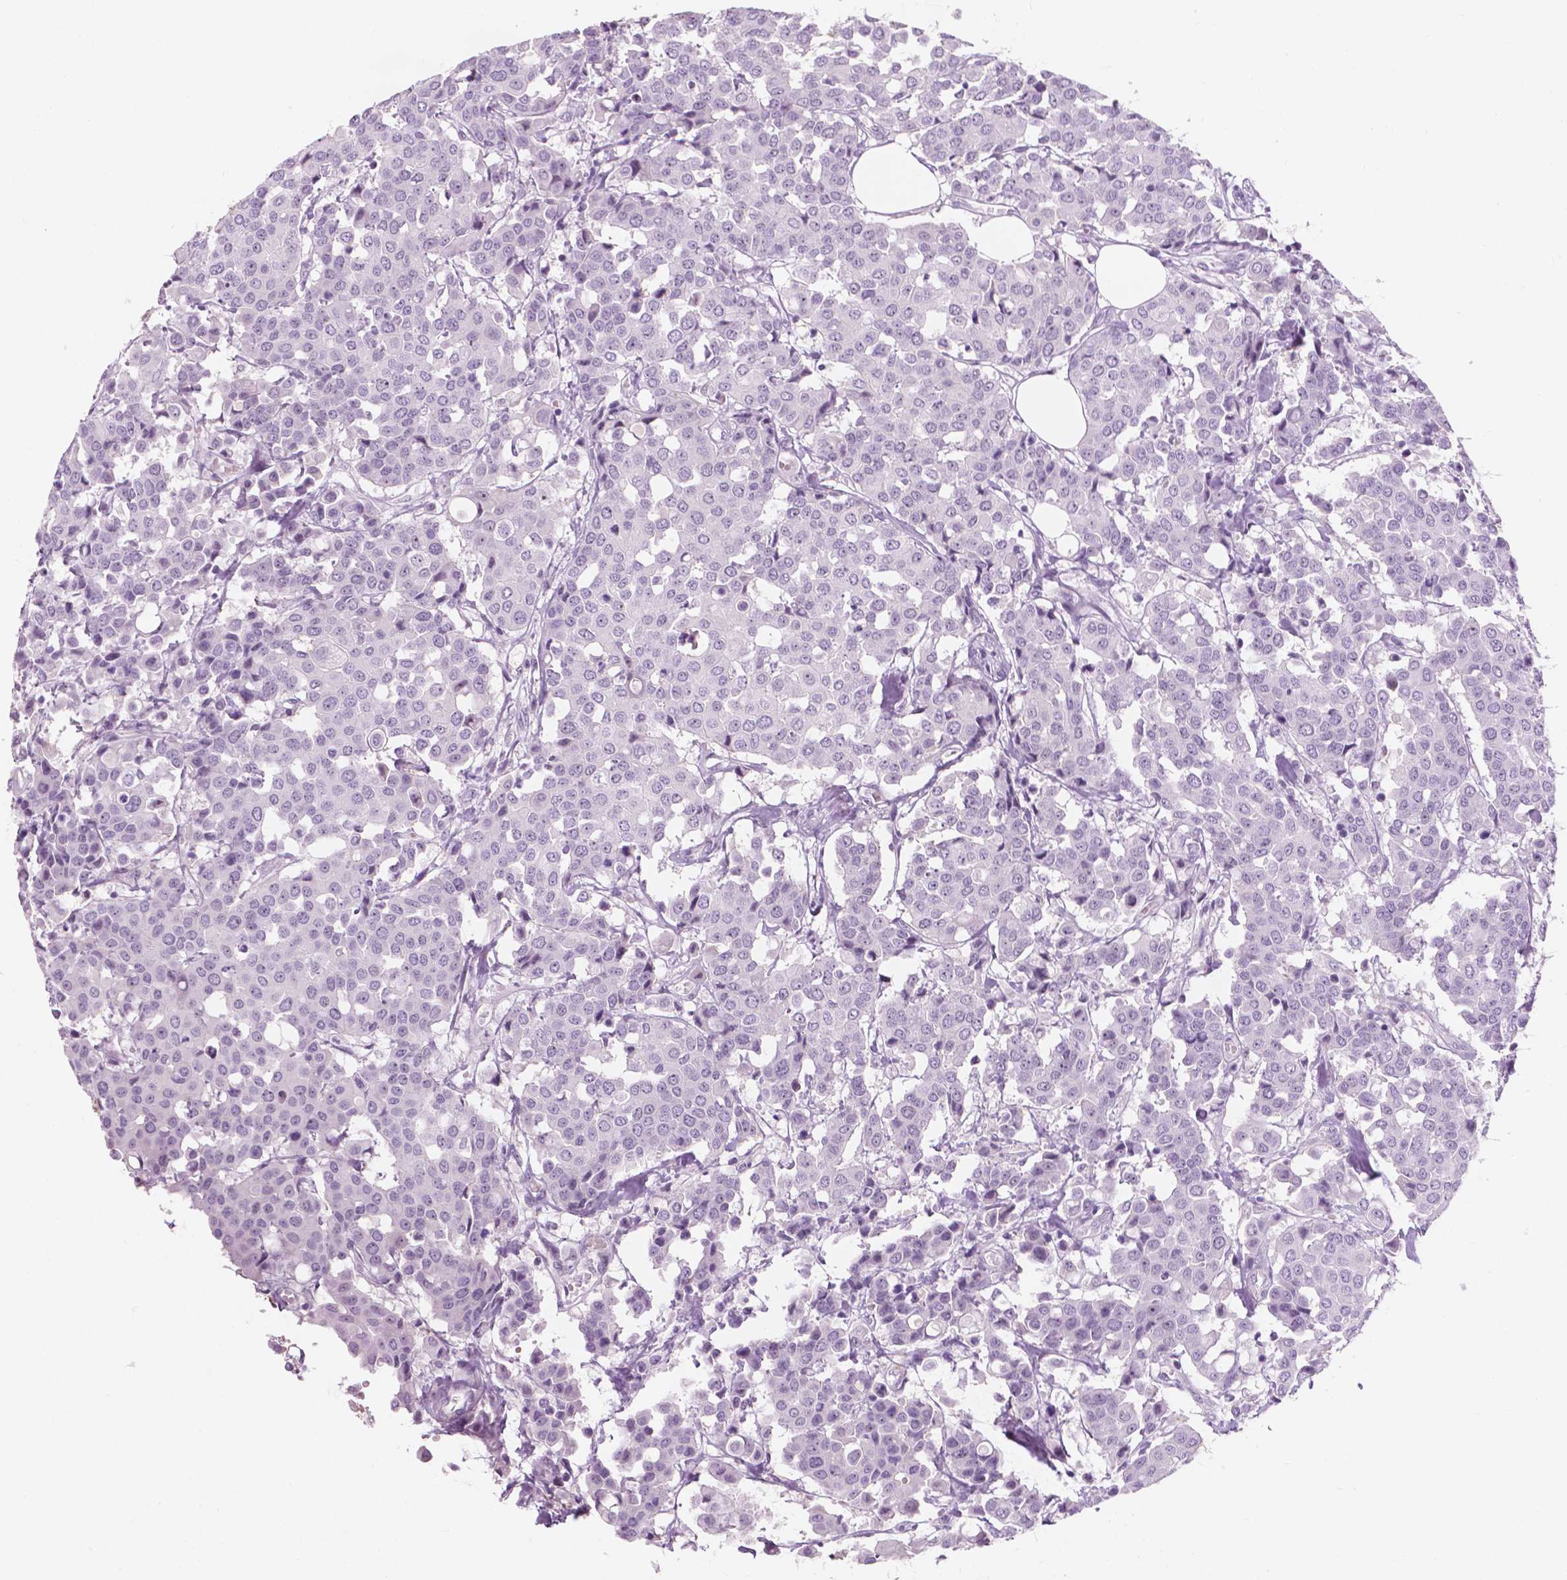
{"staining": {"intensity": "negative", "quantity": "none", "location": "none"}, "tissue": "carcinoid", "cell_type": "Tumor cells", "image_type": "cancer", "snomed": [{"axis": "morphology", "description": "Carcinoid, malignant, NOS"}, {"axis": "topography", "description": "Colon"}], "caption": "Photomicrograph shows no protein positivity in tumor cells of carcinoid (malignant) tissue.", "gene": "ZNF853", "patient": {"sex": "male", "age": 81}}